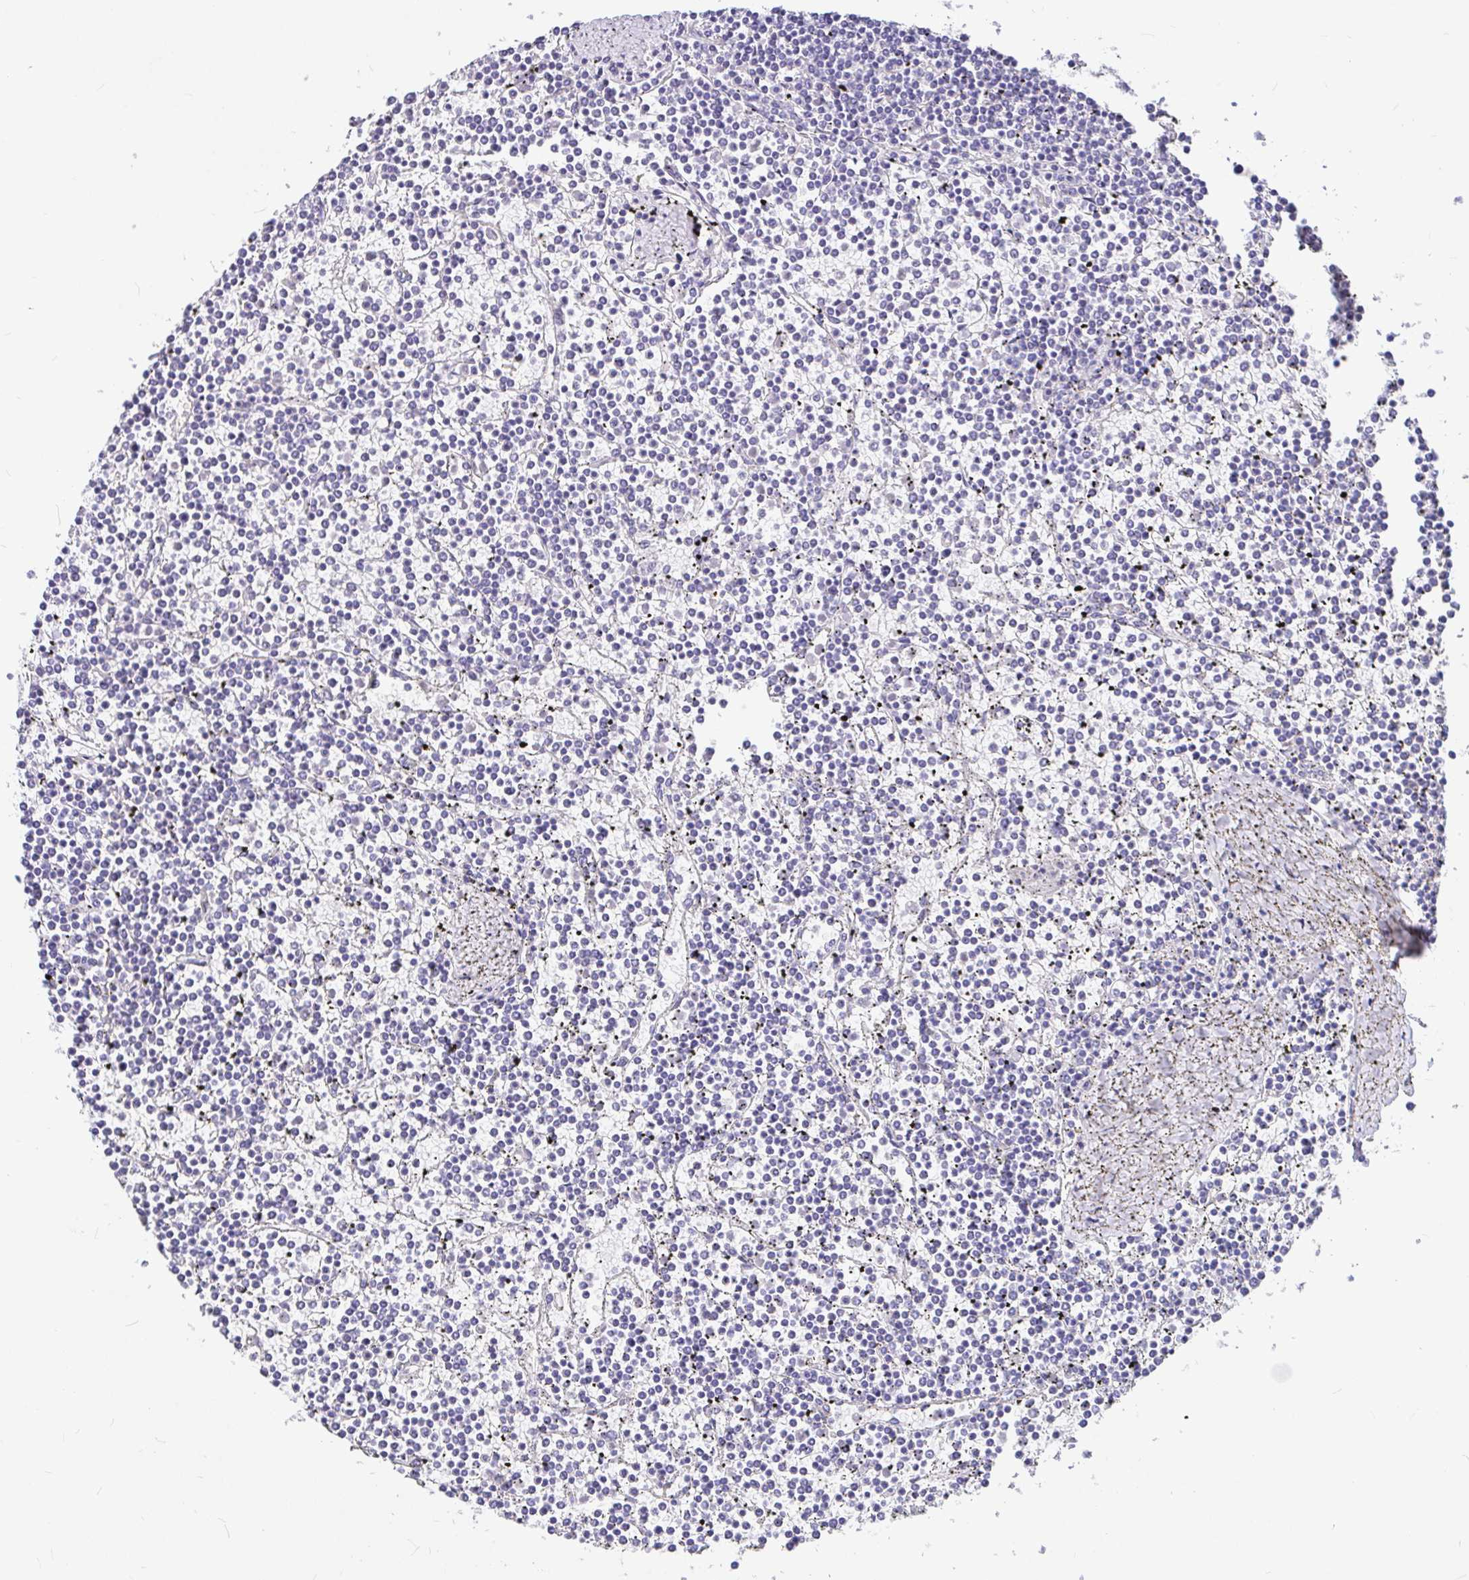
{"staining": {"intensity": "negative", "quantity": "none", "location": "none"}, "tissue": "lymphoma", "cell_type": "Tumor cells", "image_type": "cancer", "snomed": [{"axis": "morphology", "description": "Malignant lymphoma, non-Hodgkin's type, Low grade"}, {"axis": "topography", "description": "Spleen"}], "caption": "This is a photomicrograph of immunohistochemistry (IHC) staining of lymphoma, which shows no expression in tumor cells.", "gene": "MYO1B", "patient": {"sex": "female", "age": 19}}